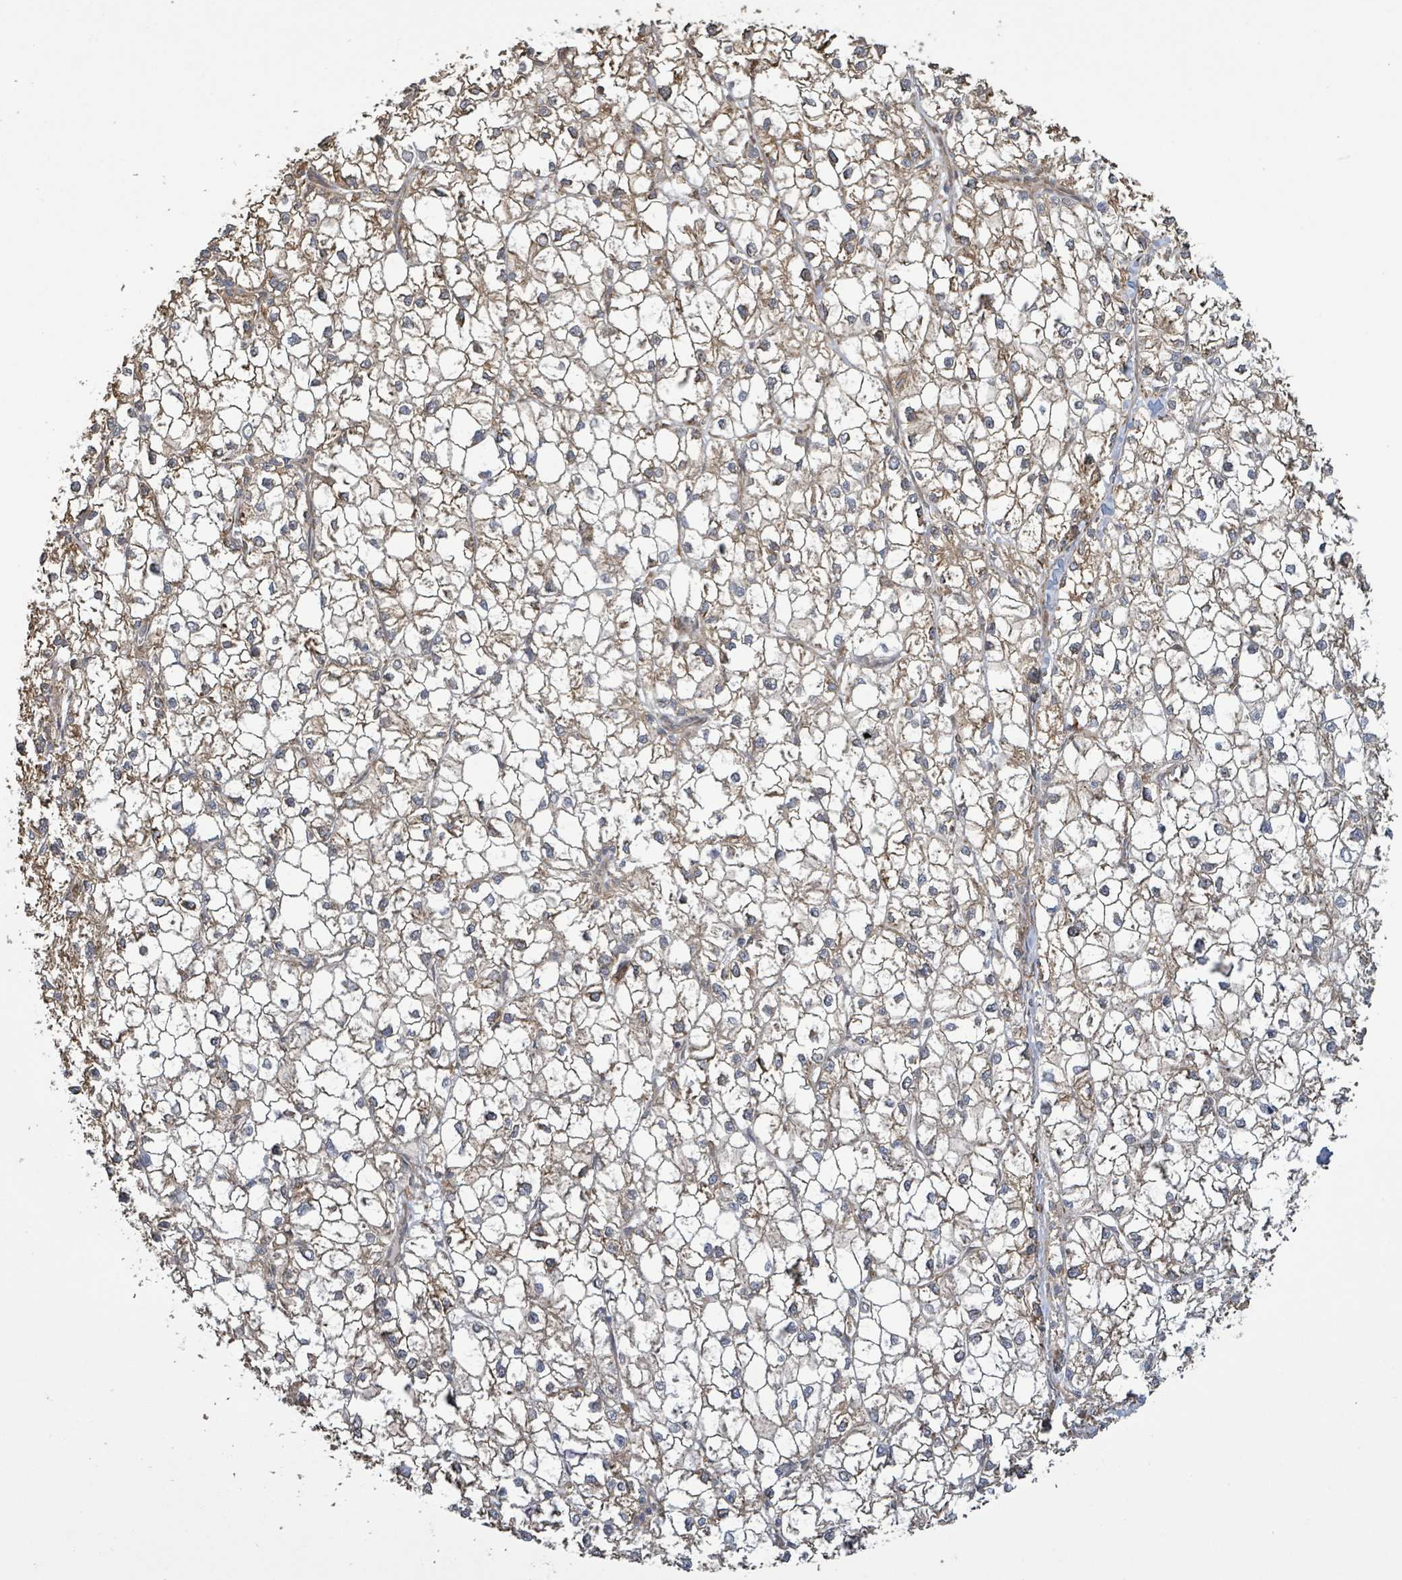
{"staining": {"intensity": "weak", "quantity": "25%-75%", "location": "cytoplasmic/membranous"}, "tissue": "liver cancer", "cell_type": "Tumor cells", "image_type": "cancer", "snomed": [{"axis": "morphology", "description": "Carcinoma, Hepatocellular, NOS"}, {"axis": "topography", "description": "Liver"}], "caption": "The histopathology image displays staining of liver hepatocellular carcinoma, revealing weak cytoplasmic/membranous protein positivity (brown color) within tumor cells.", "gene": "ARPIN", "patient": {"sex": "female", "age": 43}}